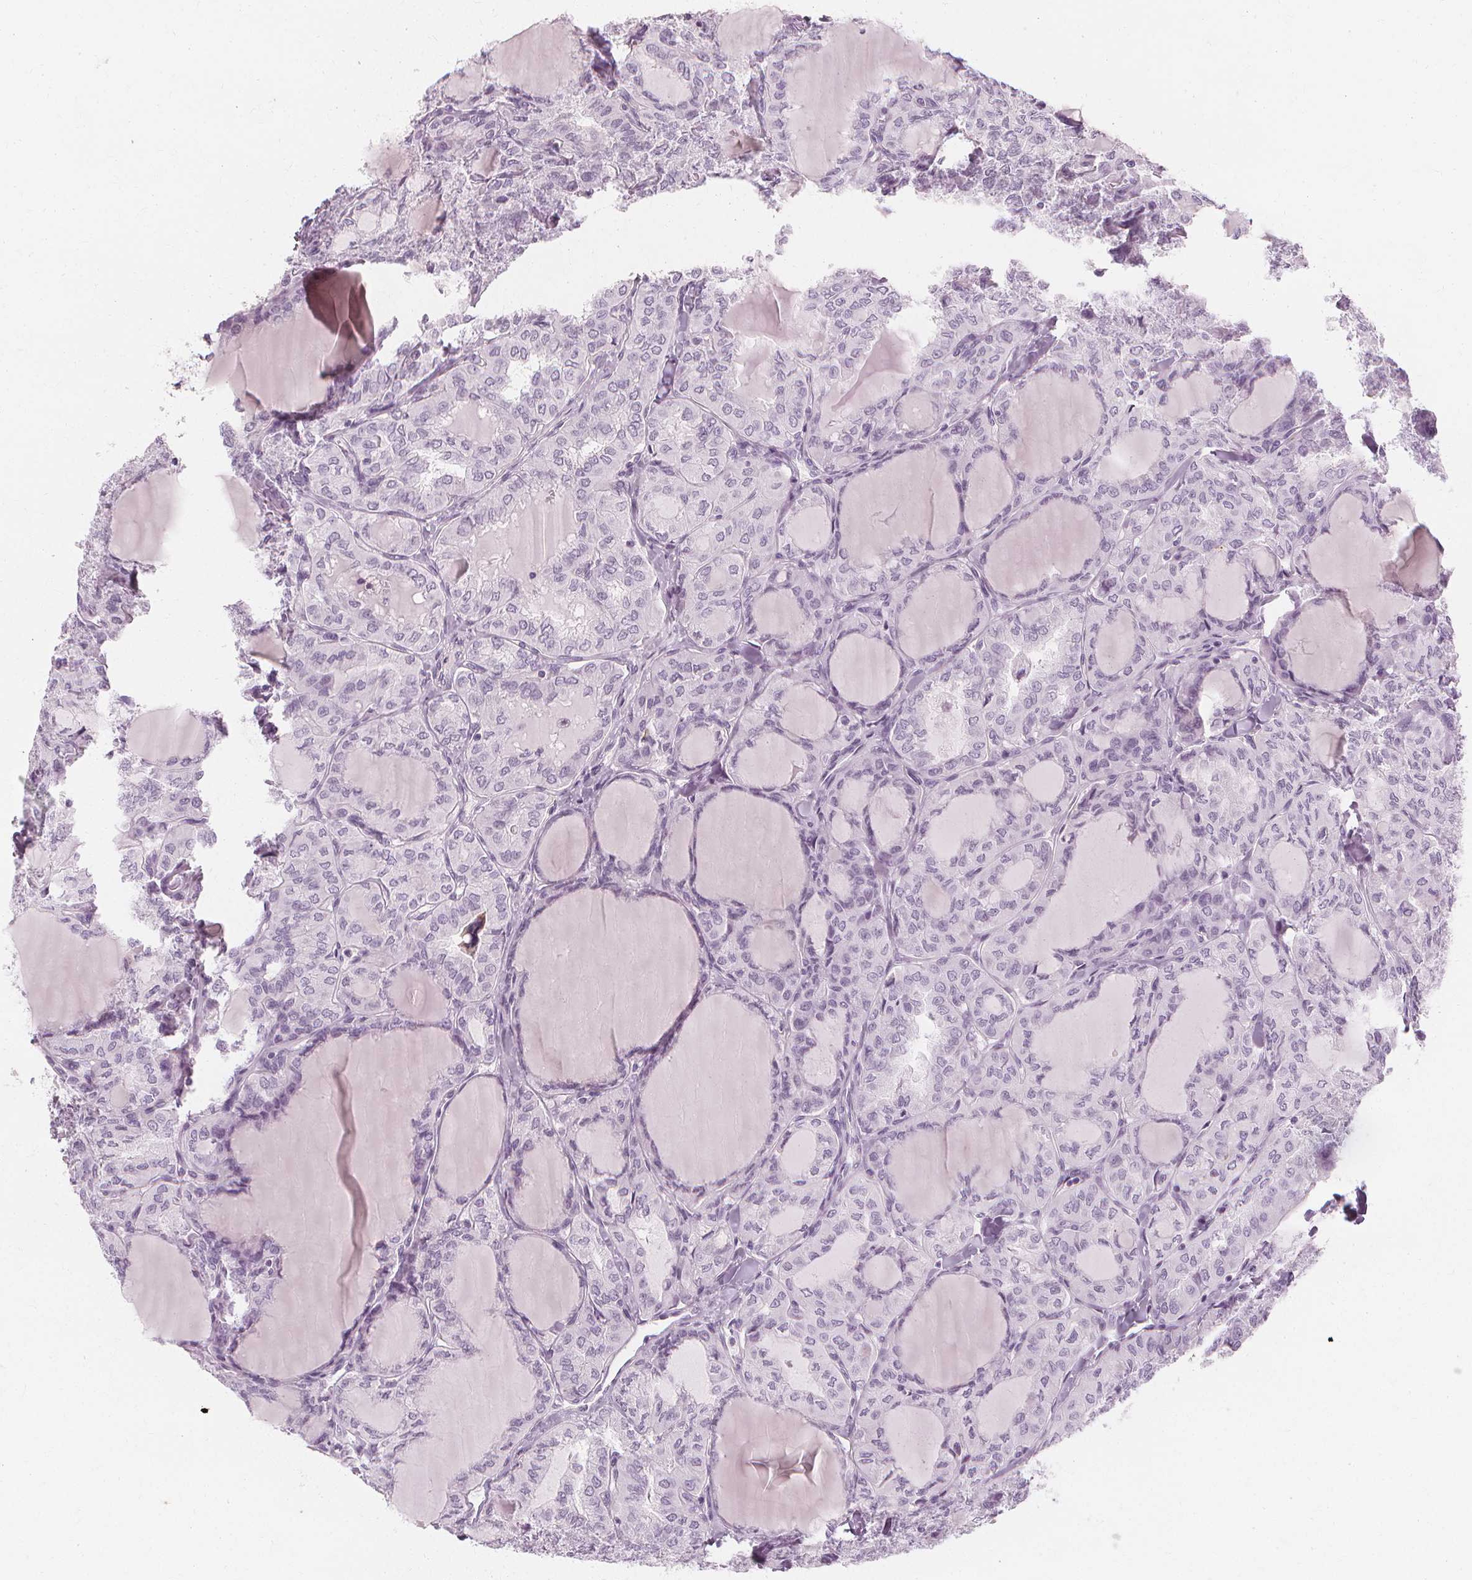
{"staining": {"intensity": "negative", "quantity": "none", "location": "none"}, "tissue": "thyroid cancer", "cell_type": "Tumor cells", "image_type": "cancer", "snomed": [{"axis": "morphology", "description": "Papillary adenocarcinoma, NOS"}, {"axis": "topography", "description": "Thyroid gland"}], "caption": "Tumor cells are negative for protein expression in human thyroid cancer. (IHC, brightfield microscopy, high magnification).", "gene": "TFF1", "patient": {"sex": "male", "age": 20}}